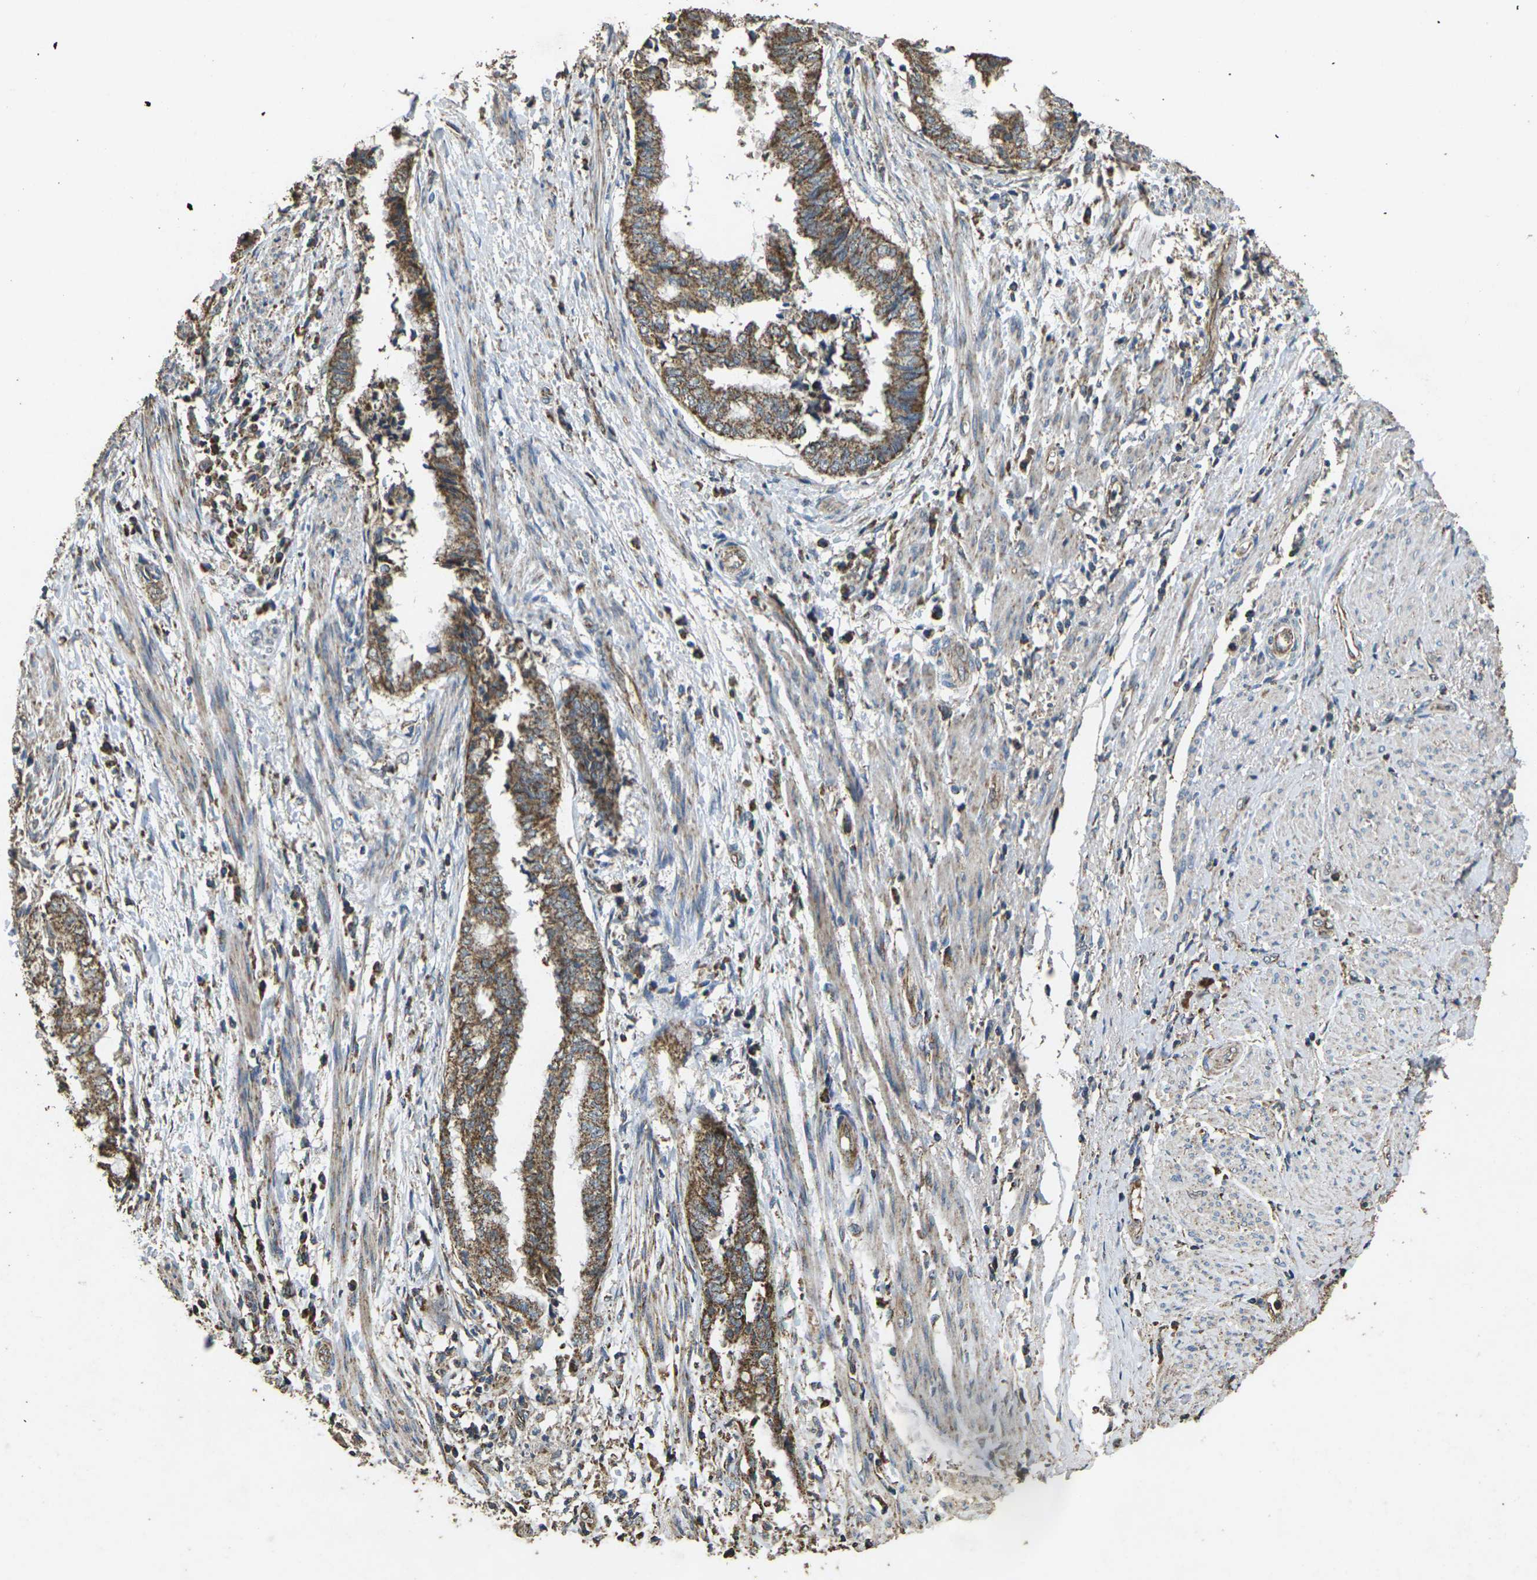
{"staining": {"intensity": "moderate", "quantity": ">75%", "location": "cytoplasmic/membranous"}, "tissue": "endometrial cancer", "cell_type": "Tumor cells", "image_type": "cancer", "snomed": [{"axis": "morphology", "description": "Necrosis, NOS"}, {"axis": "morphology", "description": "Adenocarcinoma, NOS"}, {"axis": "topography", "description": "Endometrium"}], "caption": "The immunohistochemical stain shows moderate cytoplasmic/membranous staining in tumor cells of endometrial cancer tissue. Nuclei are stained in blue.", "gene": "MAPK11", "patient": {"sex": "female", "age": 79}}